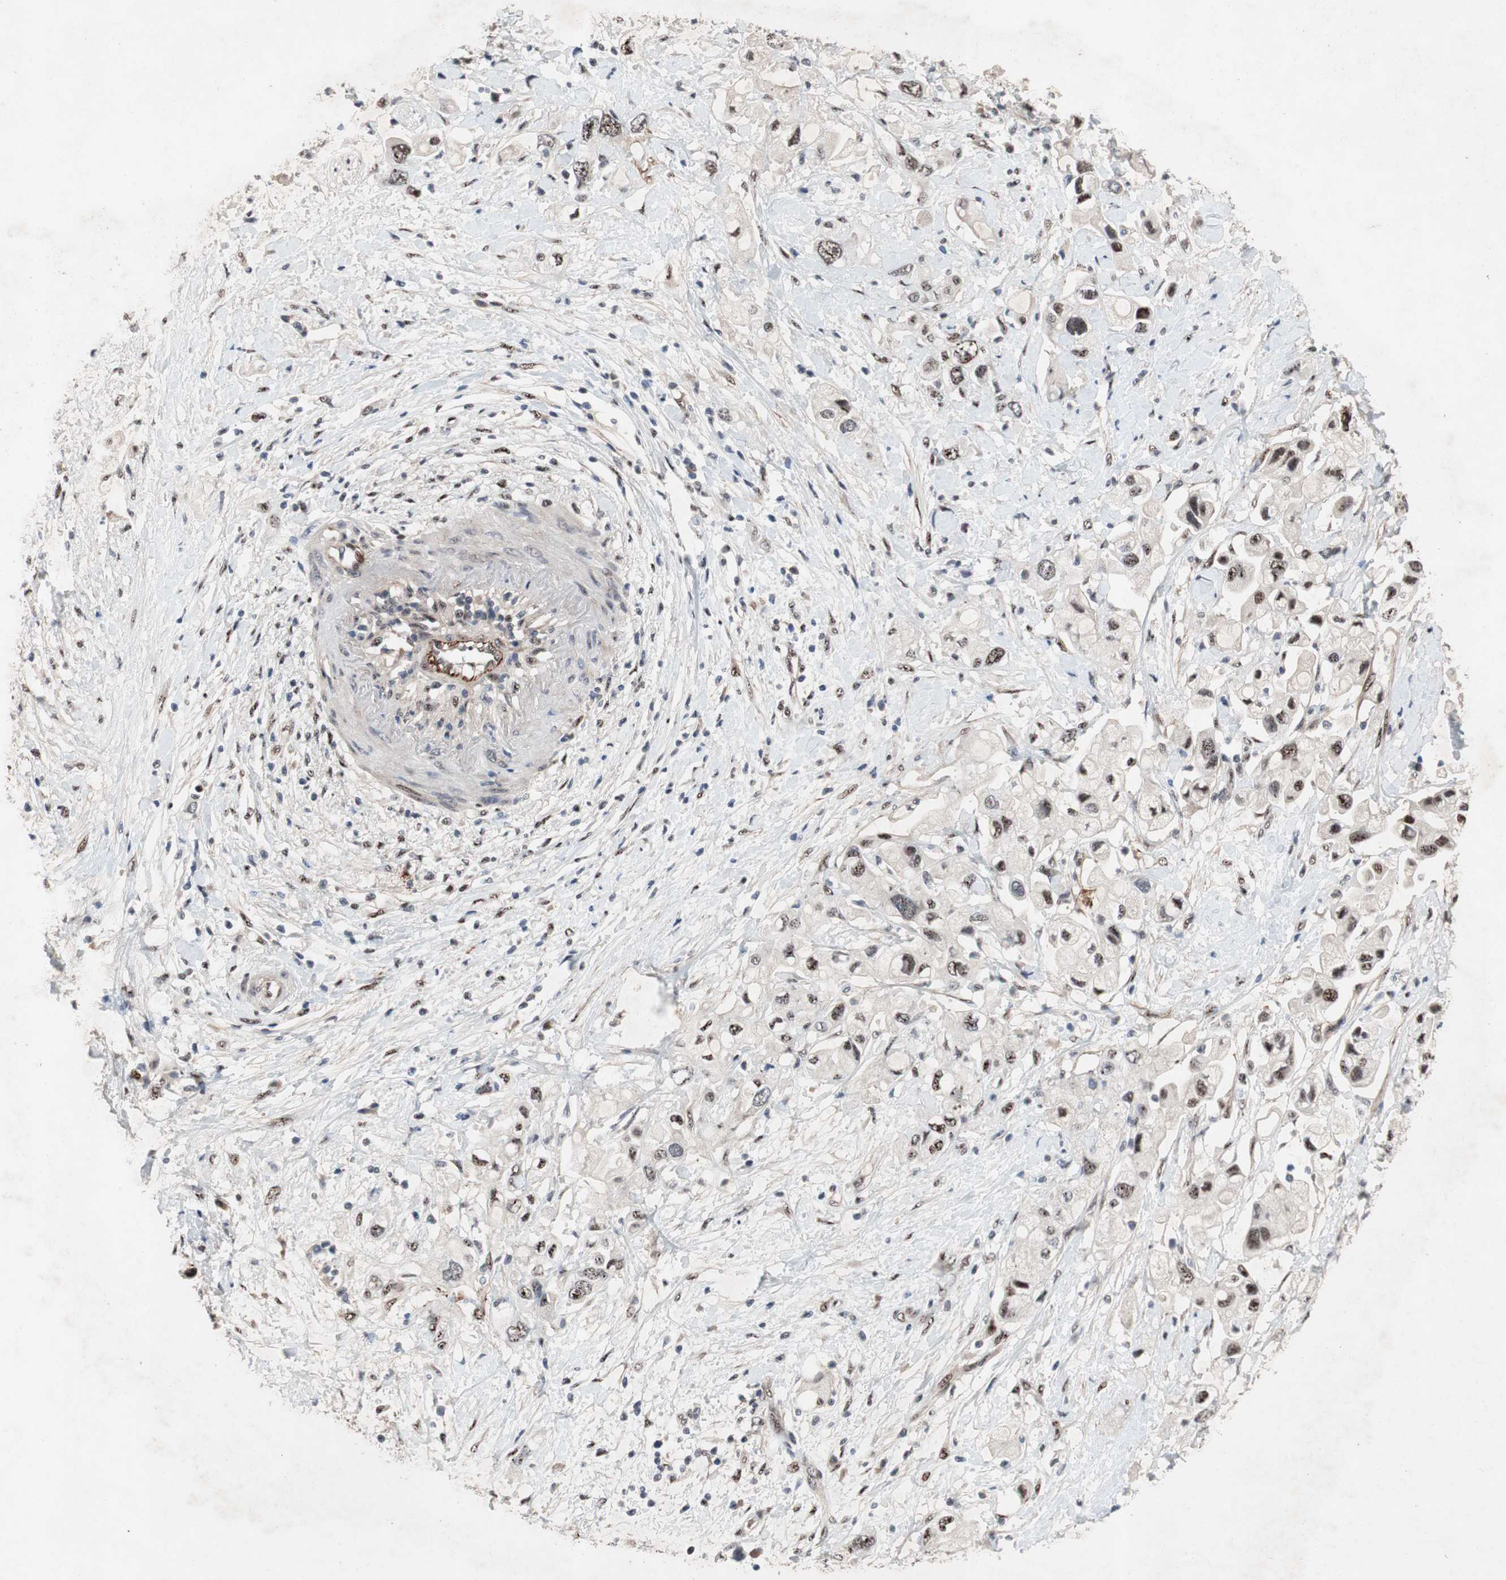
{"staining": {"intensity": "weak", "quantity": ">75%", "location": "nuclear"}, "tissue": "pancreatic cancer", "cell_type": "Tumor cells", "image_type": "cancer", "snomed": [{"axis": "morphology", "description": "Adenocarcinoma, NOS"}, {"axis": "topography", "description": "Pancreas"}], "caption": "IHC of human pancreatic cancer reveals low levels of weak nuclear staining in approximately >75% of tumor cells.", "gene": "SOX7", "patient": {"sex": "female", "age": 56}}